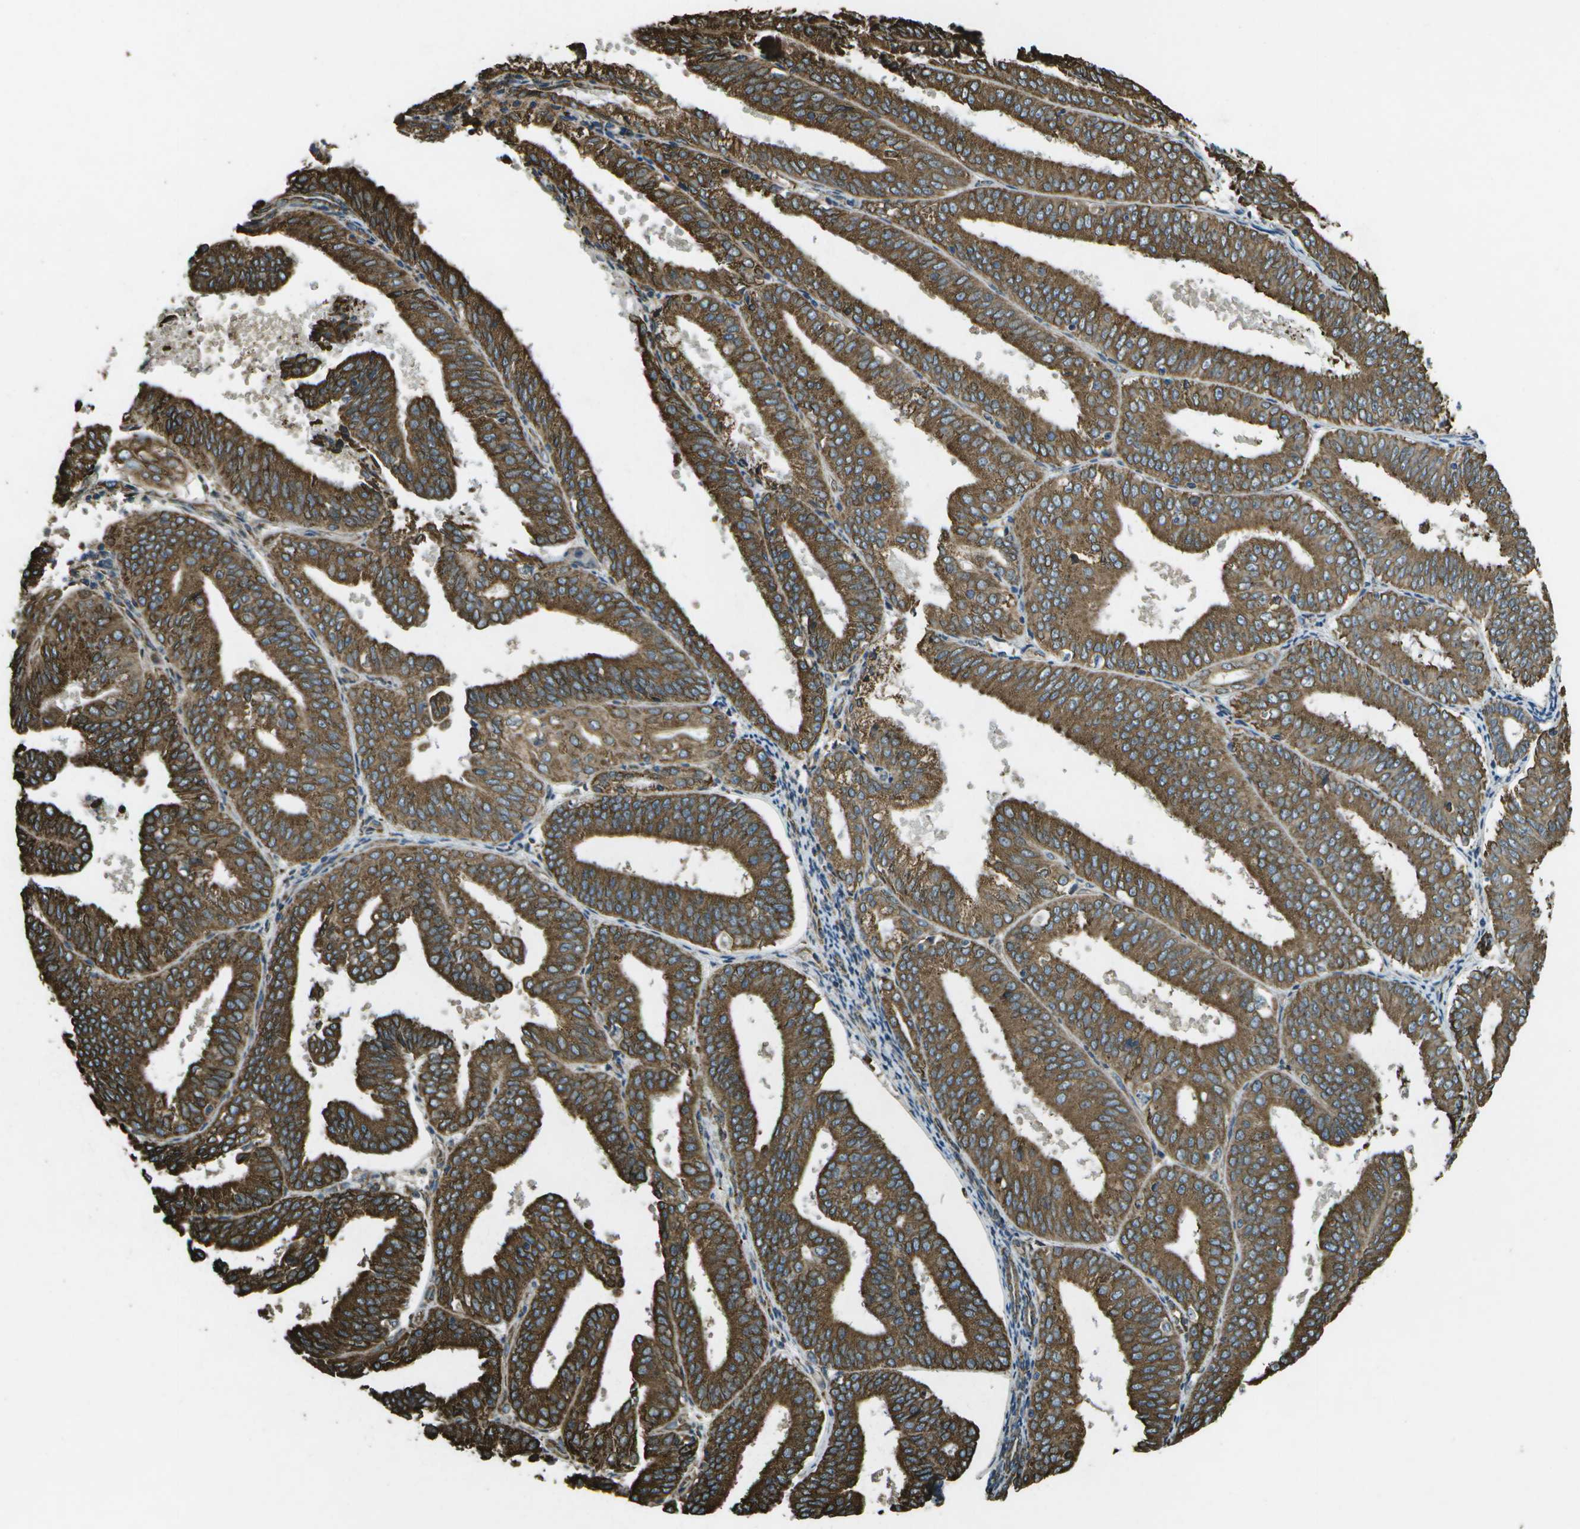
{"staining": {"intensity": "strong", "quantity": ">75%", "location": "cytoplasmic/membranous"}, "tissue": "endometrial cancer", "cell_type": "Tumor cells", "image_type": "cancer", "snomed": [{"axis": "morphology", "description": "Adenocarcinoma, NOS"}, {"axis": "topography", "description": "Endometrium"}], "caption": "Endometrial cancer (adenocarcinoma) stained for a protein displays strong cytoplasmic/membranous positivity in tumor cells. Using DAB (brown) and hematoxylin (blue) stains, captured at high magnification using brightfield microscopy.", "gene": "PDIA4", "patient": {"sex": "female", "age": 63}}